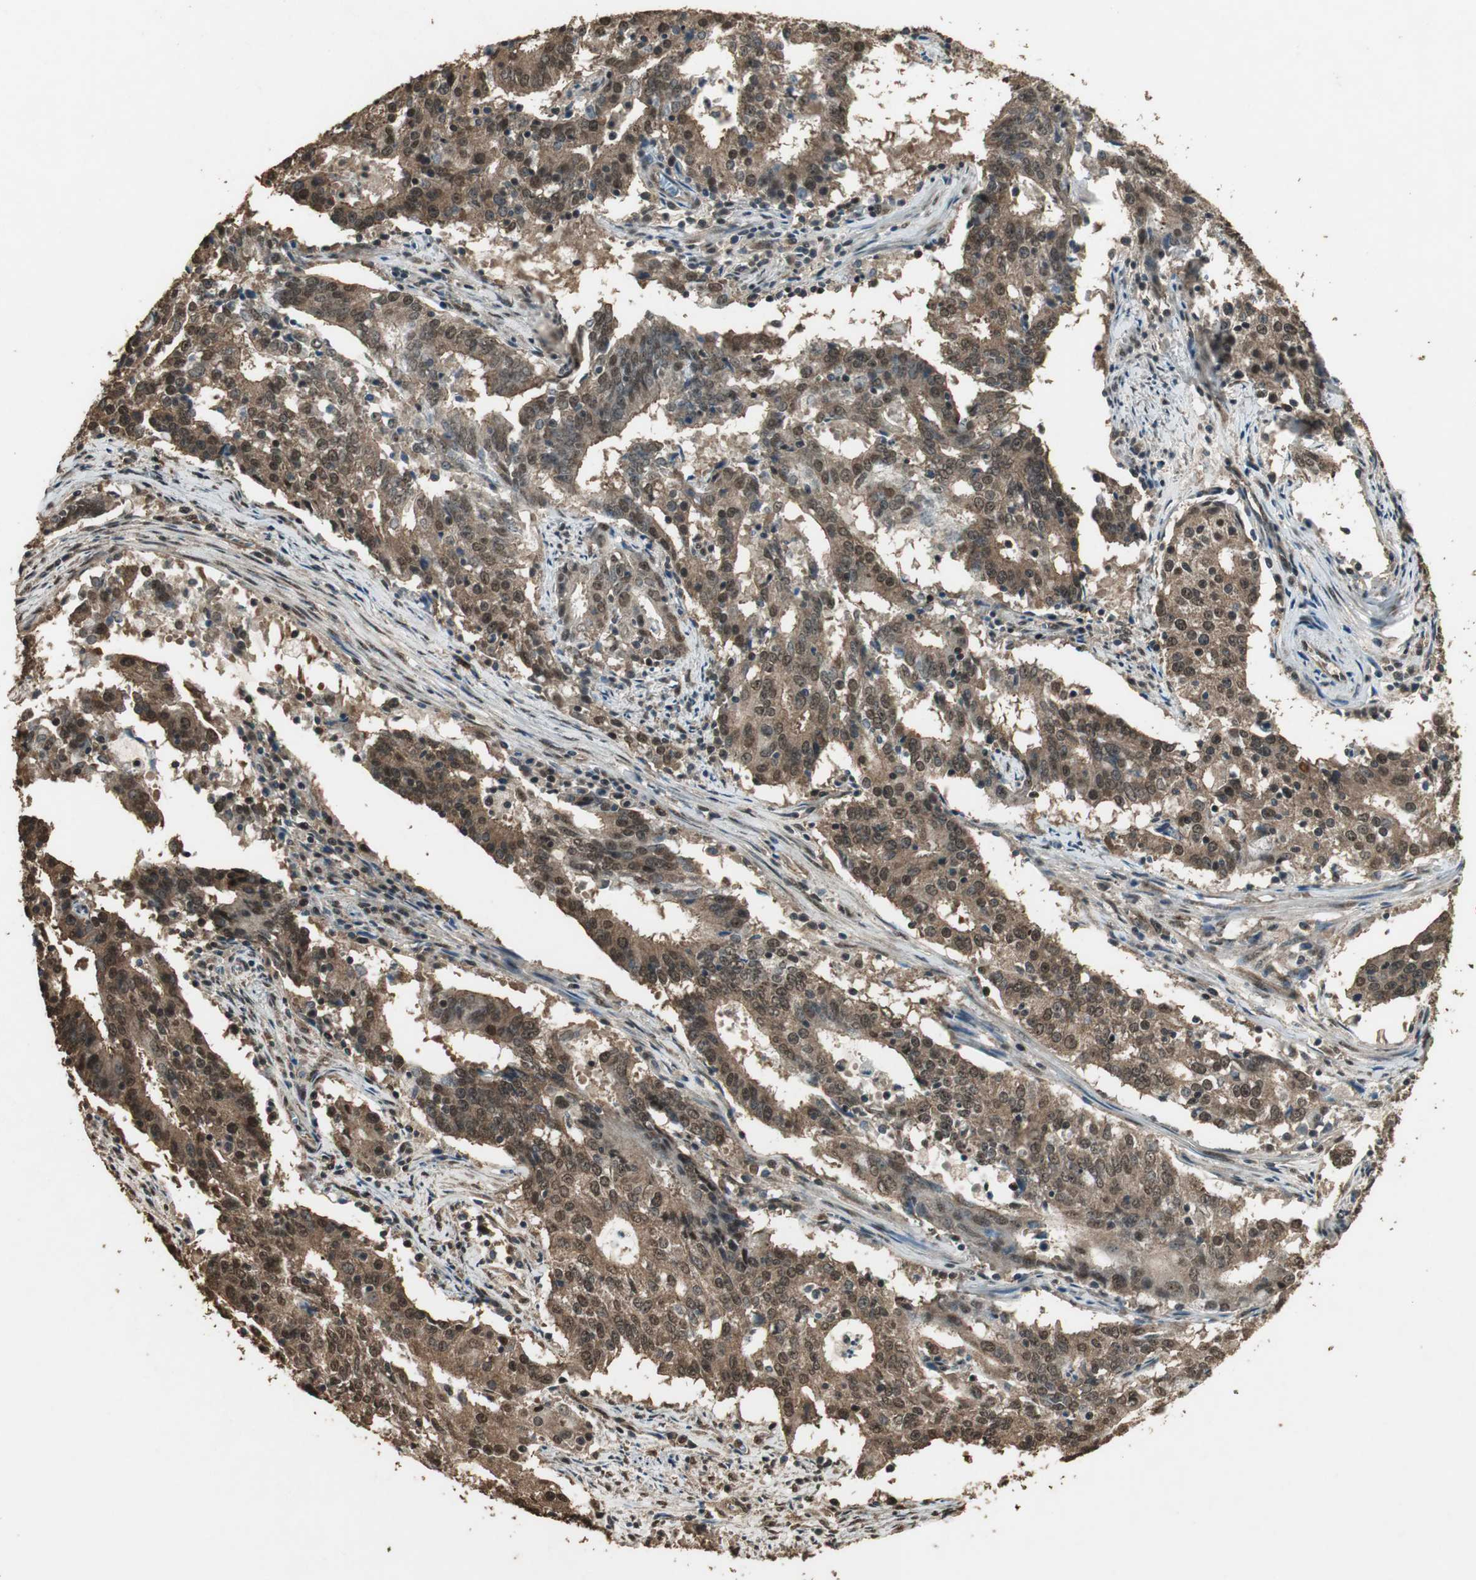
{"staining": {"intensity": "strong", "quantity": ">75%", "location": "cytoplasmic/membranous,nuclear"}, "tissue": "cervical cancer", "cell_type": "Tumor cells", "image_type": "cancer", "snomed": [{"axis": "morphology", "description": "Adenocarcinoma, NOS"}, {"axis": "topography", "description": "Cervix"}], "caption": "This is a micrograph of IHC staining of adenocarcinoma (cervical), which shows strong positivity in the cytoplasmic/membranous and nuclear of tumor cells.", "gene": "PPP1R13B", "patient": {"sex": "female", "age": 44}}